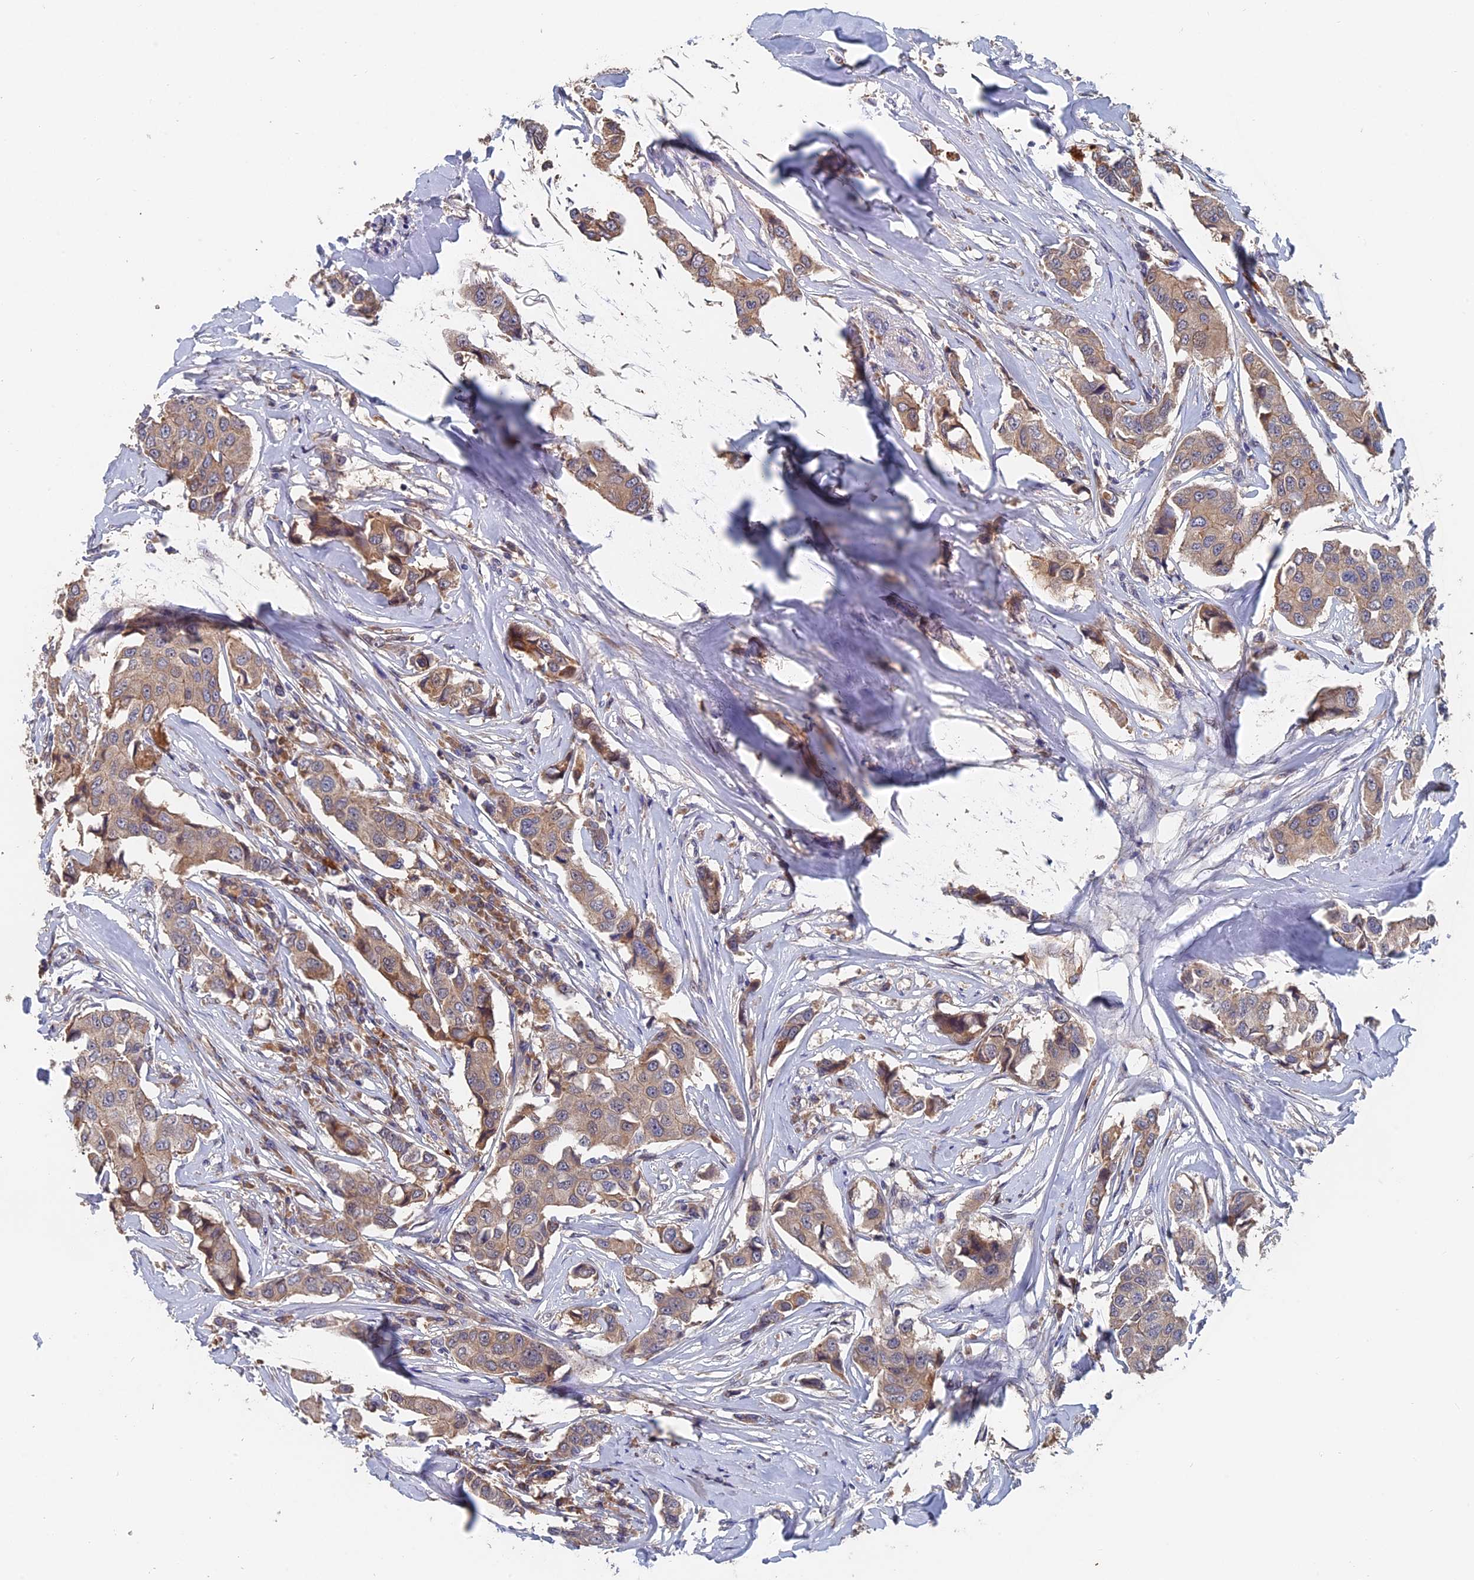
{"staining": {"intensity": "weak", "quantity": "25%-75%", "location": "cytoplasmic/membranous"}, "tissue": "breast cancer", "cell_type": "Tumor cells", "image_type": "cancer", "snomed": [{"axis": "morphology", "description": "Duct carcinoma"}, {"axis": "topography", "description": "Breast"}], "caption": "Immunohistochemistry of human breast cancer reveals low levels of weak cytoplasmic/membranous positivity in about 25%-75% of tumor cells. The protein is shown in brown color, while the nuclei are stained blue.", "gene": "SLC33A1", "patient": {"sex": "female", "age": 80}}